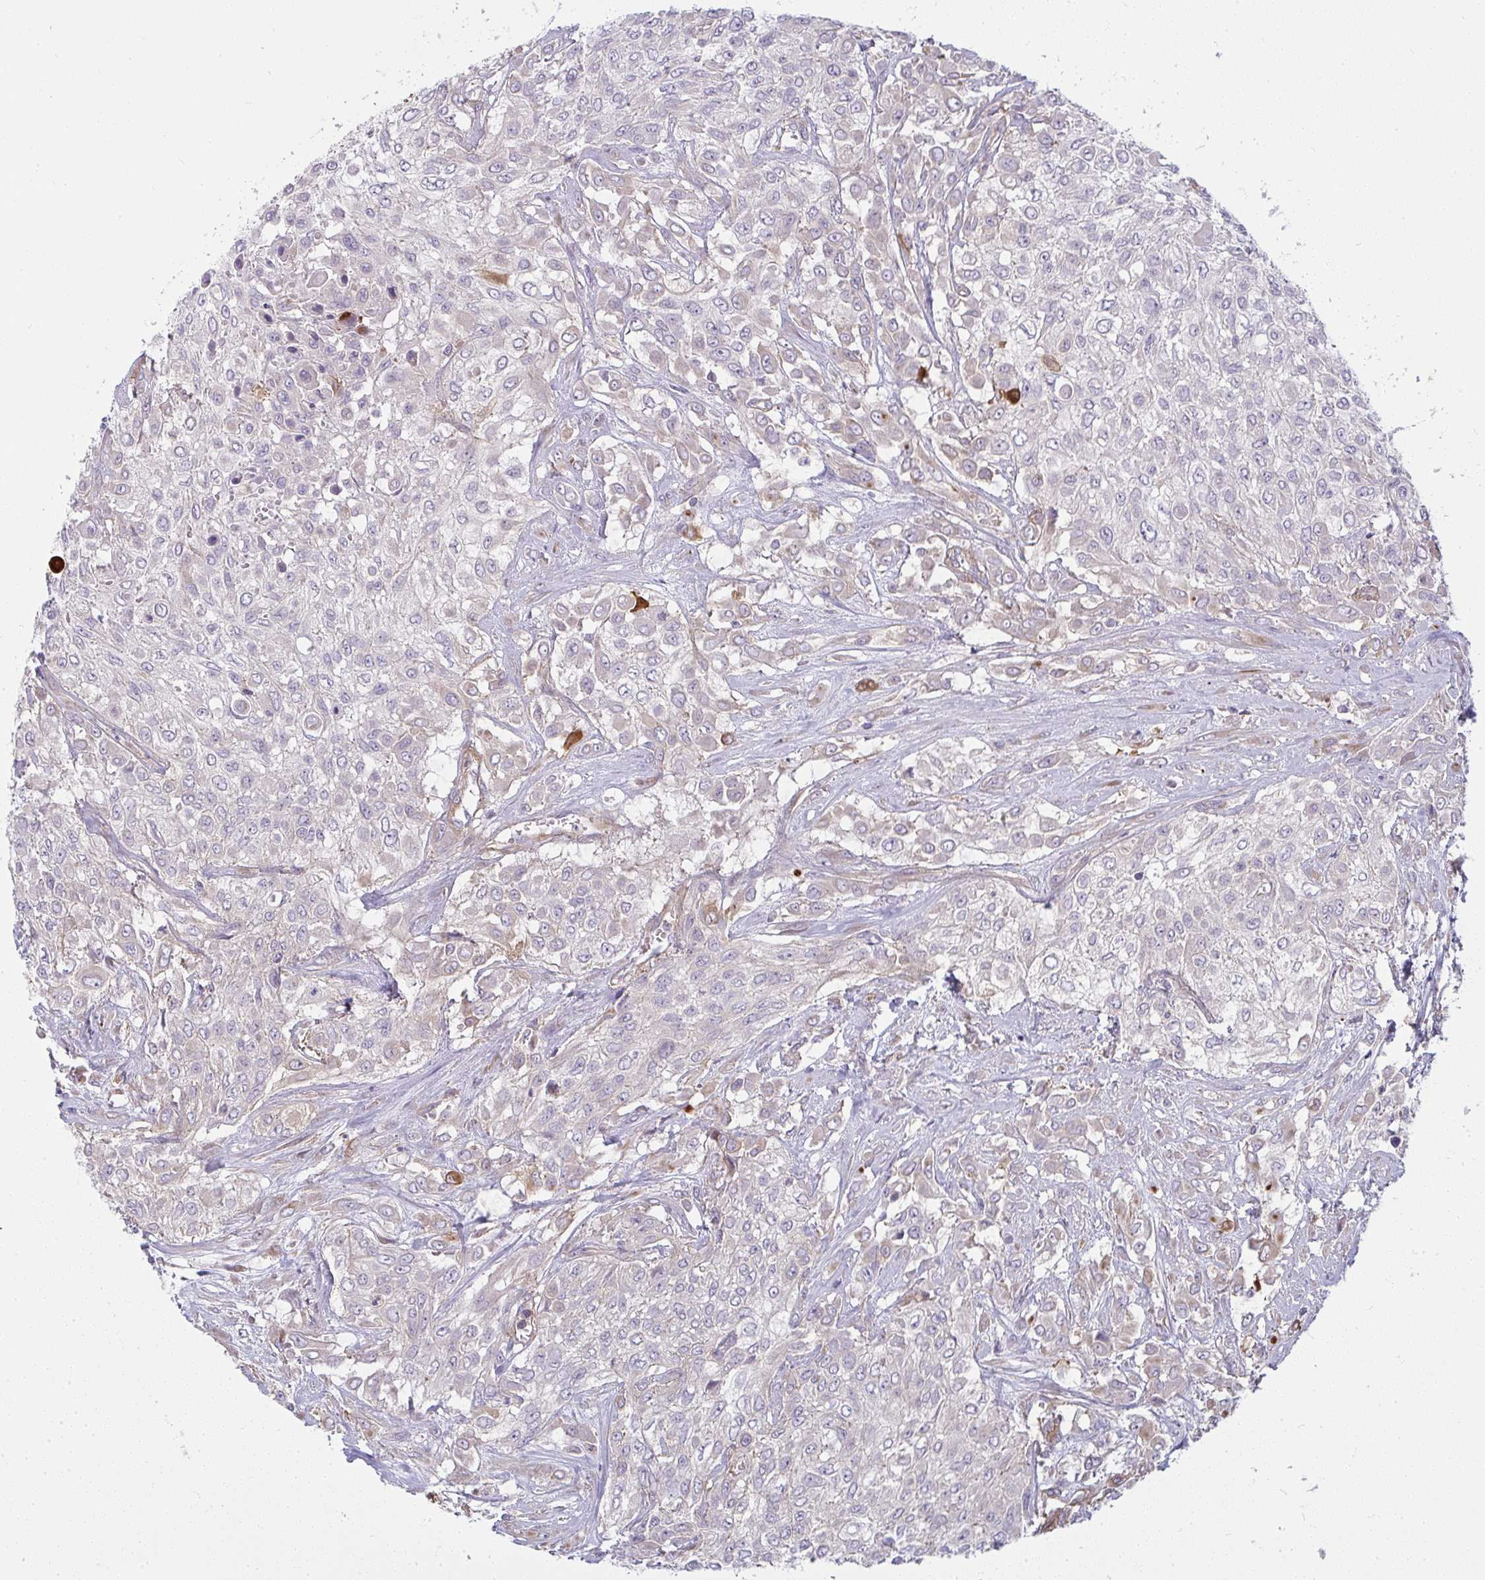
{"staining": {"intensity": "negative", "quantity": "none", "location": "none"}, "tissue": "urothelial cancer", "cell_type": "Tumor cells", "image_type": "cancer", "snomed": [{"axis": "morphology", "description": "Urothelial carcinoma, High grade"}, {"axis": "topography", "description": "Urinary bladder"}], "caption": "High-grade urothelial carcinoma was stained to show a protein in brown. There is no significant staining in tumor cells.", "gene": "IFIT3", "patient": {"sex": "male", "age": 57}}